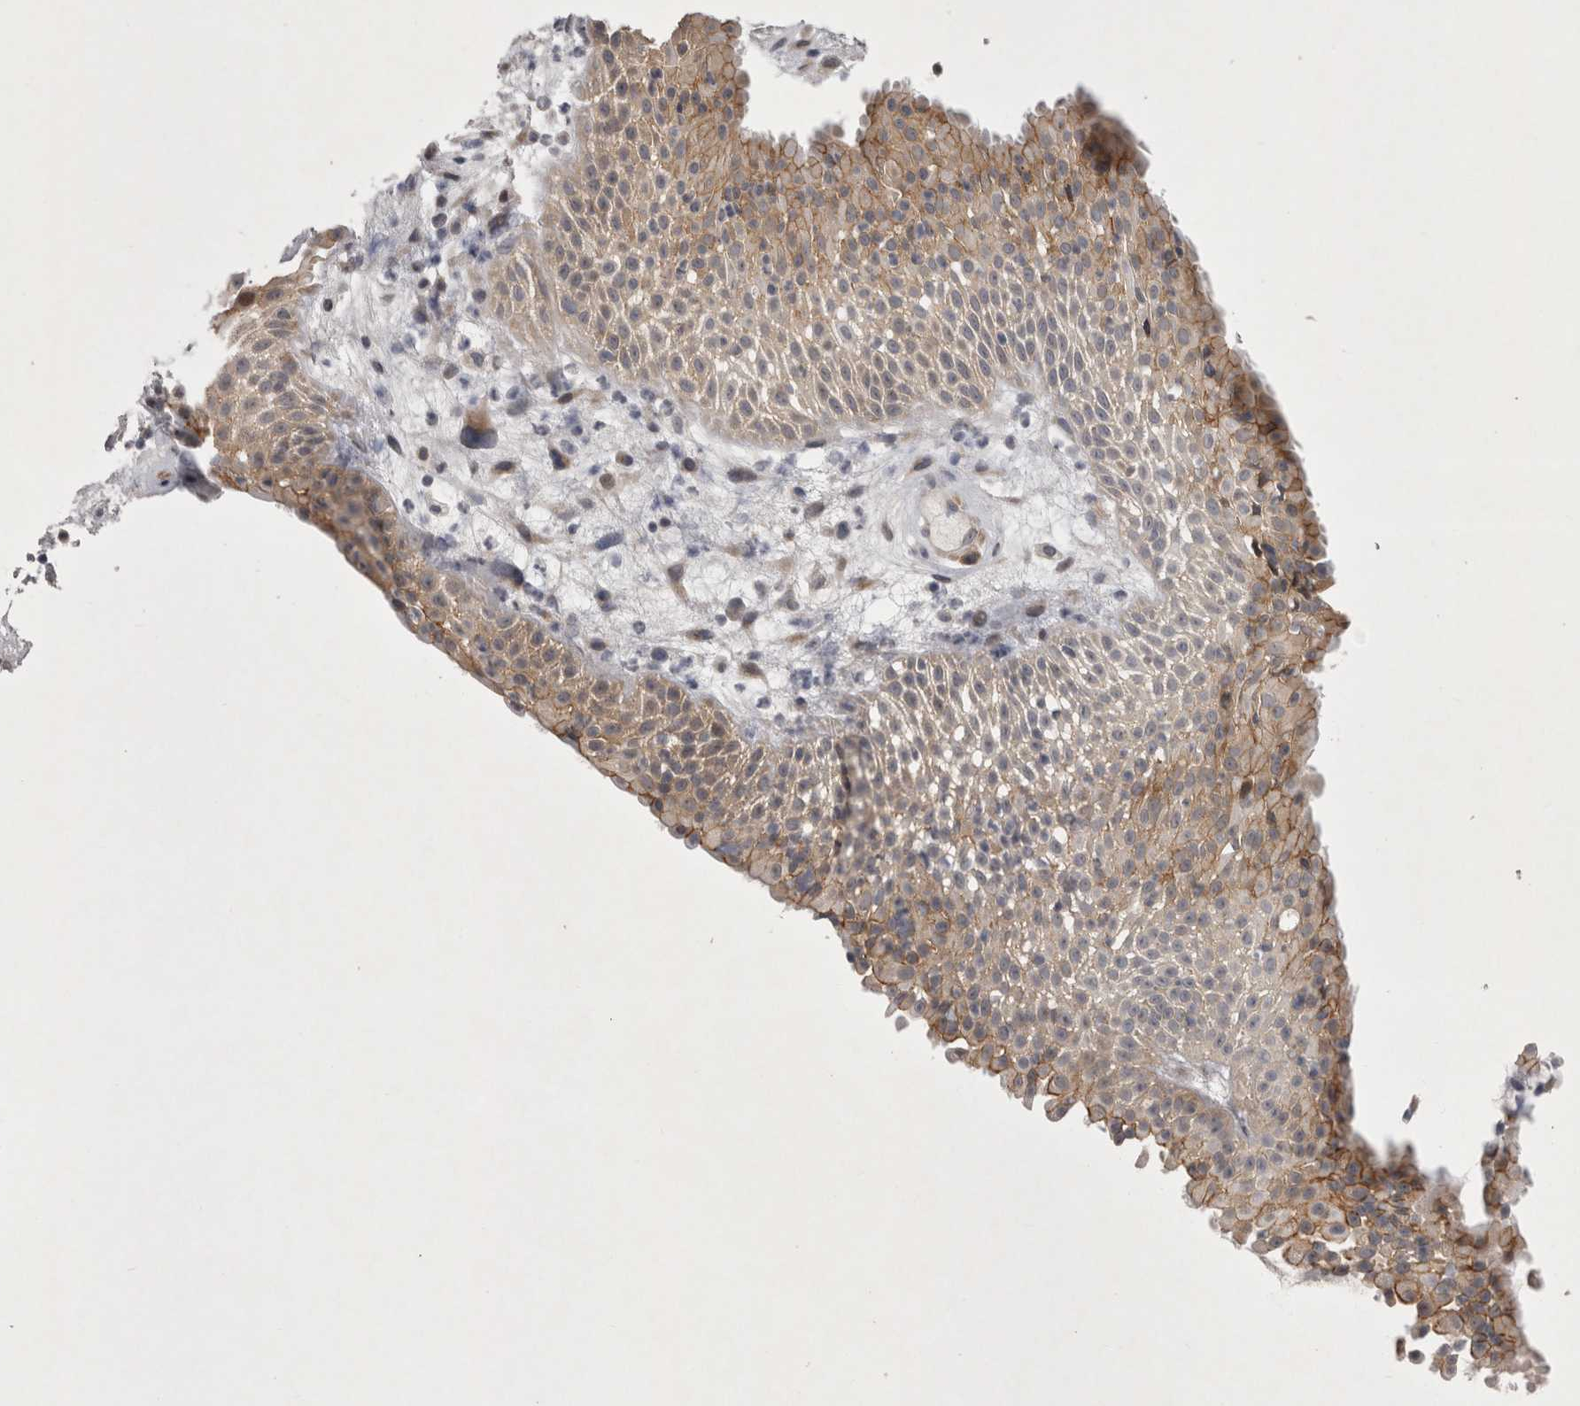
{"staining": {"intensity": "moderate", "quantity": ">75%", "location": "cytoplasmic/membranous"}, "tissue": "nasopharynx", "cell_type": "Respiratory epithelial cells", "image_type": "normal", "snomed": [{"axis": "morphology", "description": "Normal tissue, NOS"}, {"axis": "topography", "description": "Nasopharynx"}], "caption": "Nasopharynx stained with a brown dye shows moderate cytoplasmic/membranous positive expression in about >75% of respiratory epithelial cells.", "gene": "NENF", "patient": {"sex": "female", "age": 39}}